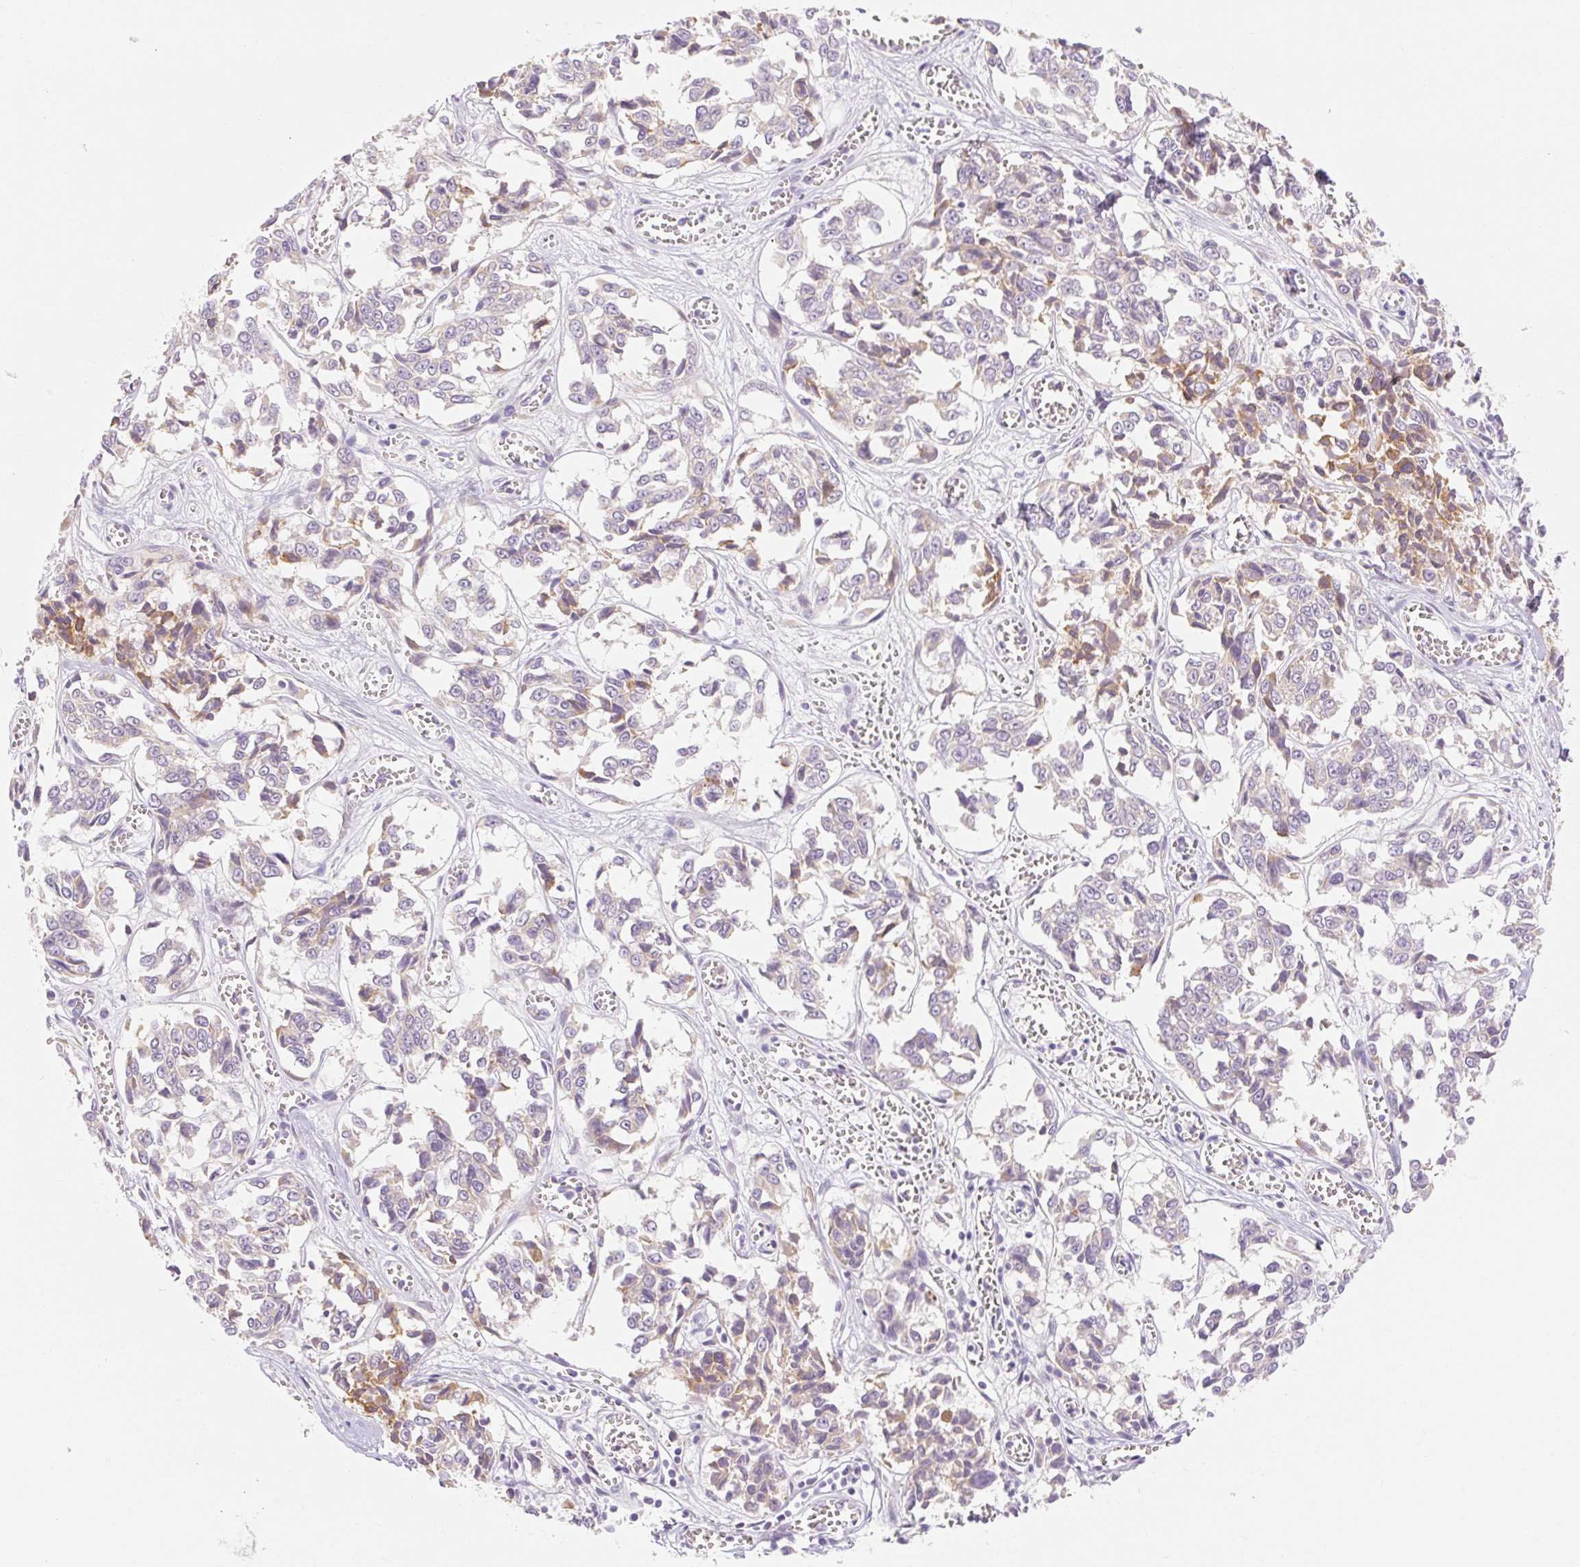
{"staining": {"intensity": "weak", "quantity": "25%-75%", "location": "cytoplasmic/membranous"}, "tissue": "melanoma", "cell_type": "Tumor cells", "image_type": "cancer", "snomed": [{"axis": "morphology", "description": "Malignant melanoma, NOS"}, {"axis": "topography", "description": "Skin"}], "caption": "DAB (3,3'-diaminobenzidine) immunohistochemical staining of human malignant melanoma reveals weak cytoplasmic/membranous protein staining in about 25%-75% of tumor cells.", "gene": "MYO1D", "patient": {"sex": "female", "age": 64}}